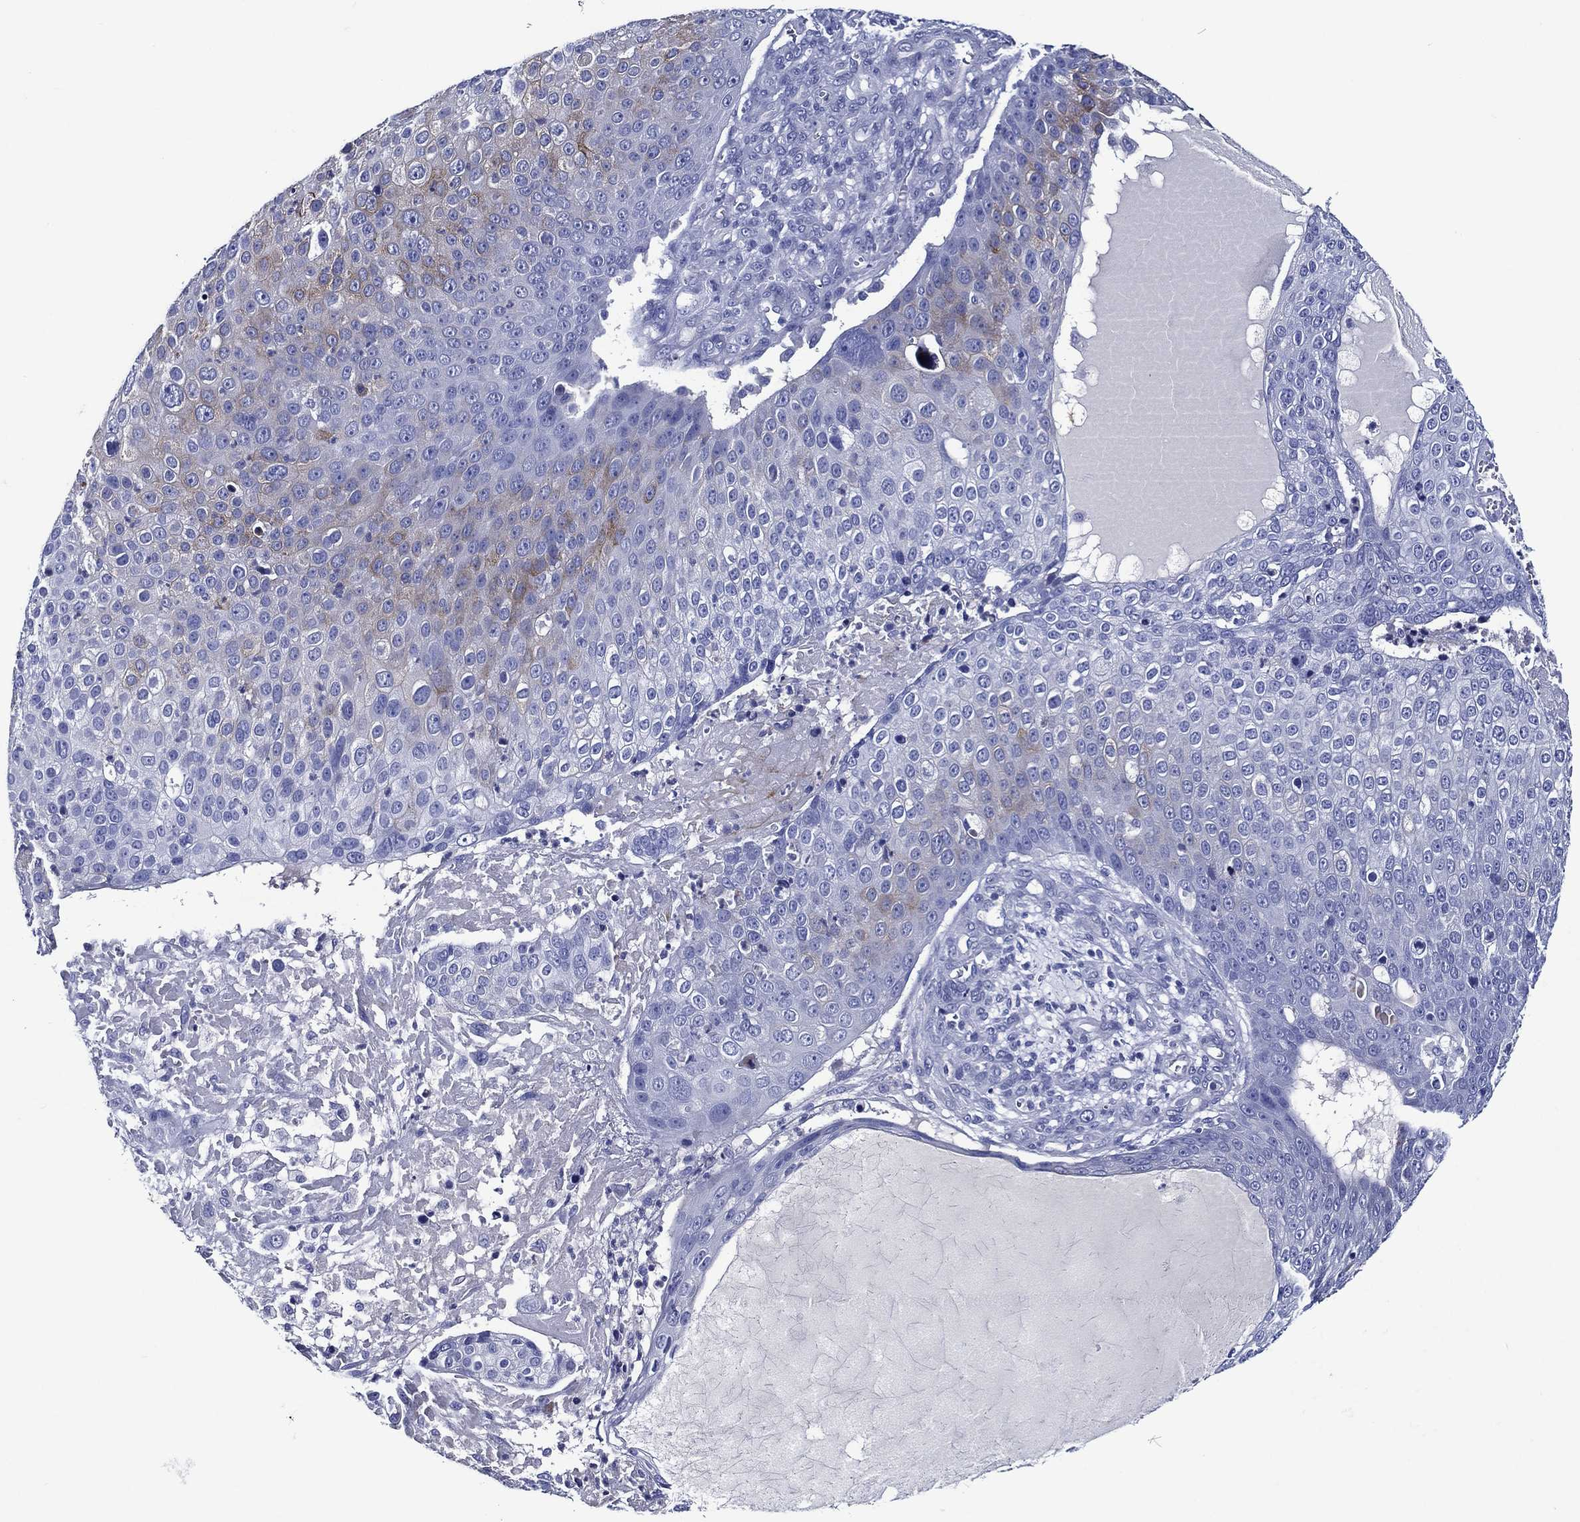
{"staining": {"intensity": "weak", "quantity": "<25%", "location": "cytoplasmic/membranous"}, "tissue": "skin cancer", "cell_type": "Tumor cells", "image_type": "cancer", "snomed": [{"axis": "morphology", "description": "Squamous cell carcinoma, NOS"}, {"axis": "topography", "description": "Skin"}], "caption": "This histopathology image is of squamous cell carcinoma (skin) stained with IHC to label a protein in brown with the nuclei are counter-stained blue. There is no staining in tumor cells.", "gene": "ACE2", "patient": {"sex": "male", "age": 71}}